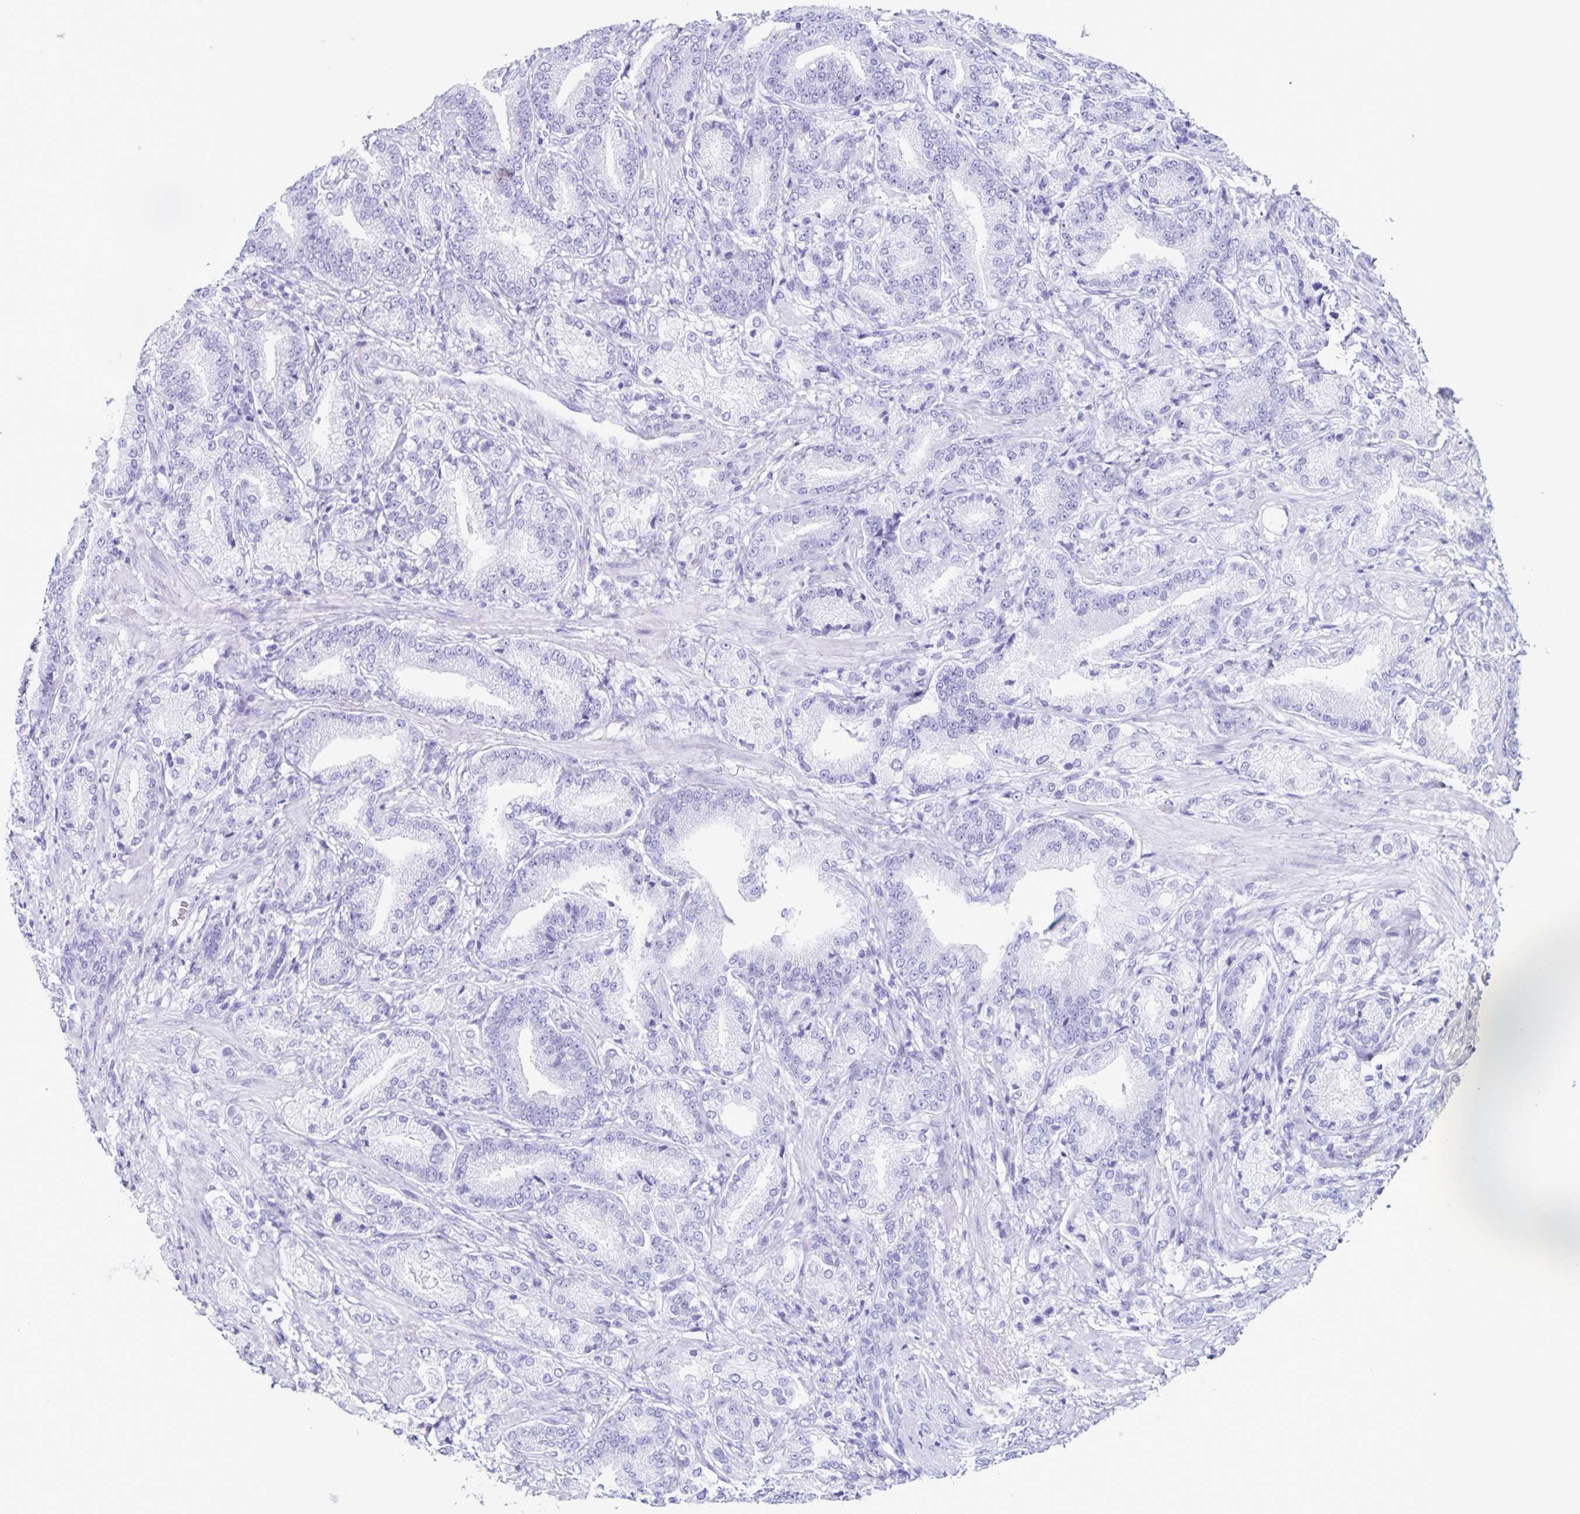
{"staining": {"intensity": "negative", "quantity": "none", "location": "none"}, "tissue": "prostate cancer", "cell_type": "Tumor cells", "image_type": "cancer", "snomed": [{"axis": "morphology", "description": "Adenocarcinoma, High grade"}, {"axis": "topography", "description": "Prostate and seminal vesicle, NOS"}], "caption": "Immunohistochemistry (IHC) of prostate cancer (adenocarcinoma (high-grade)) exhibits no expression in tumor cells.", "gene": "C12orf56", "patient": {"sex": "male", "age": 61}}